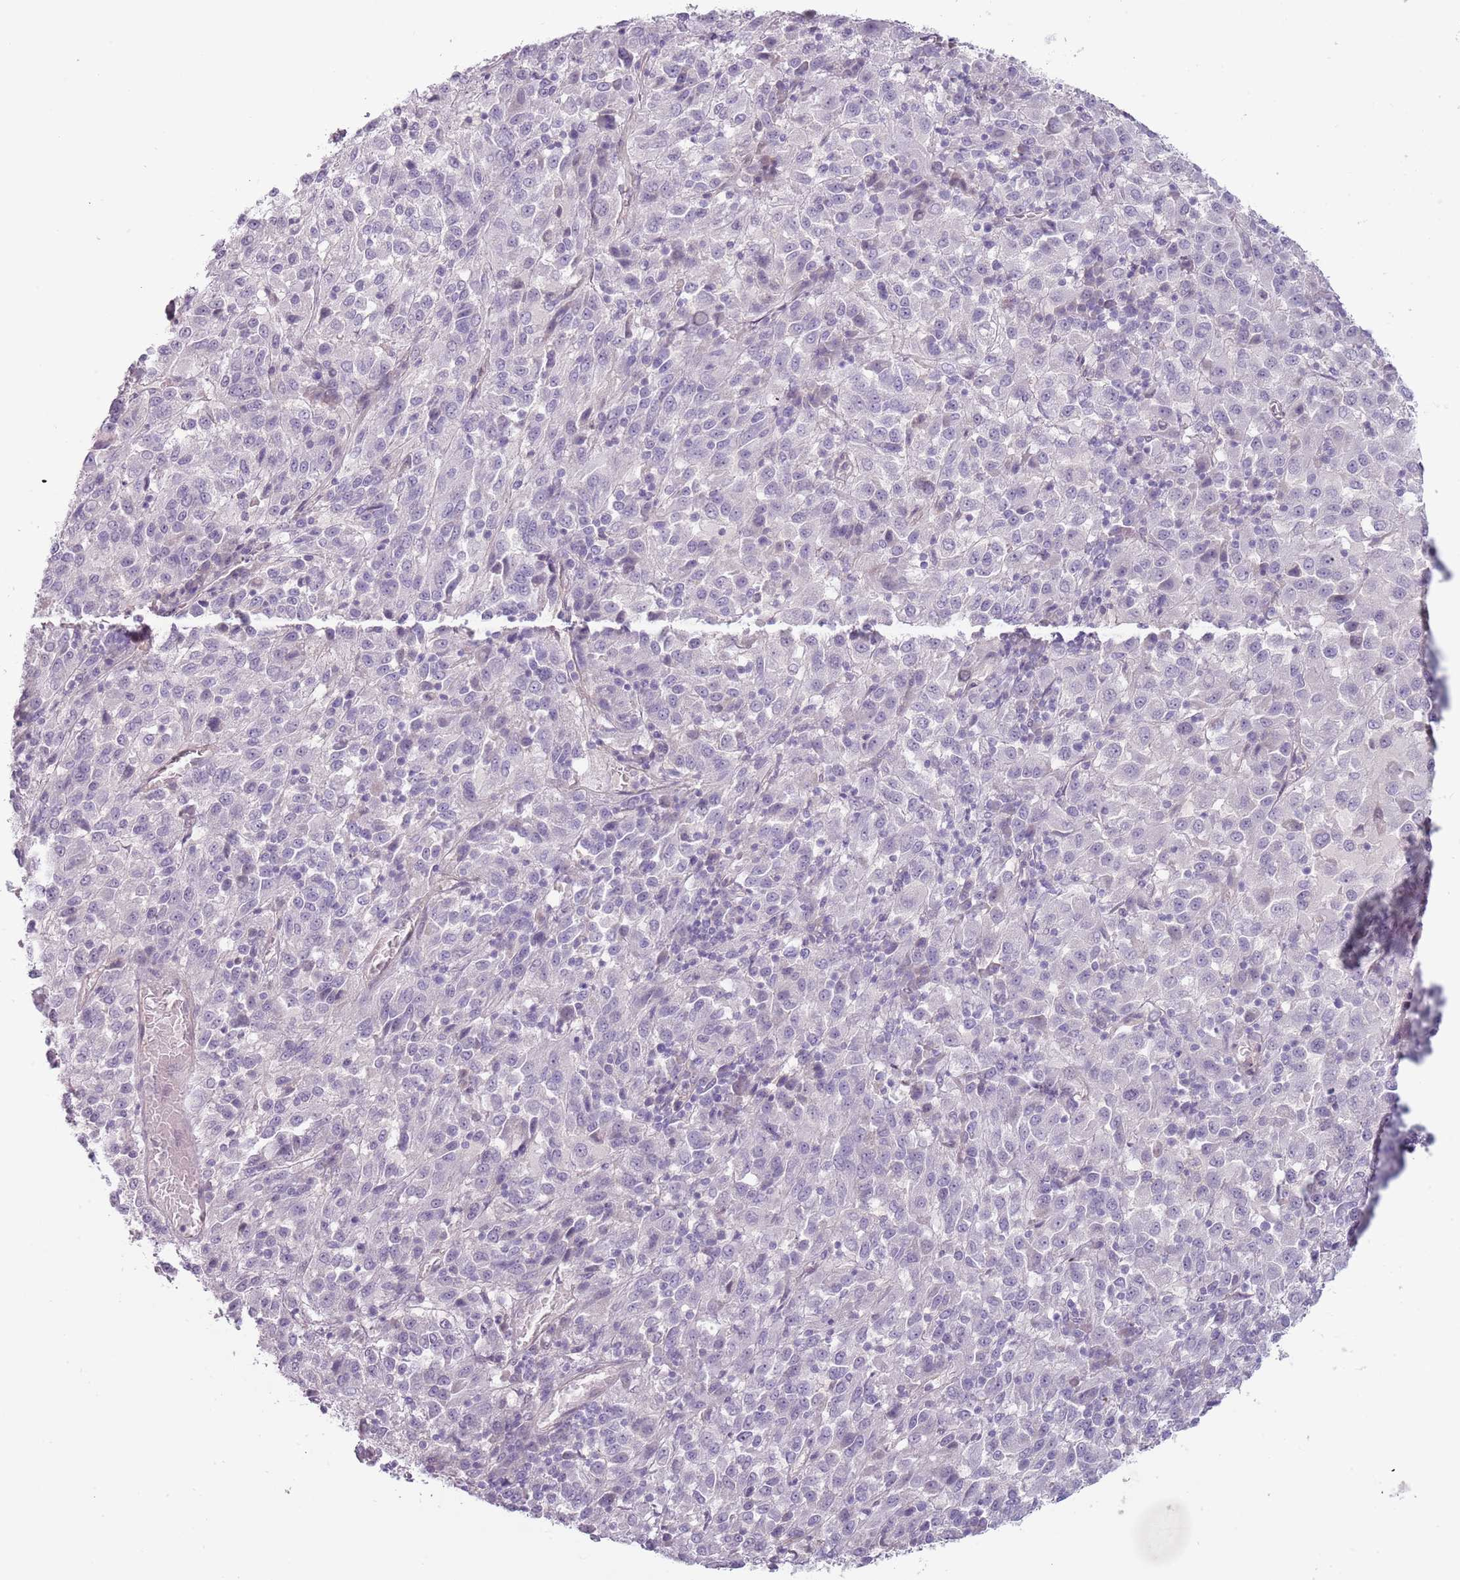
{"staining": {"intensity": "negative", "quantity": "none", "location": "none"}, "tissue": "melanoma", "cell_type": "Tumor cells", "image_type": "cancer", "snomed": [{"axis": "morphology", "description": "Malignant melanoma, Metastatic site"}, {"axis": "topography", "description": "Lung"}], "caption": "Immunohistochemistry photomicrograph of melanoma stained for a protein (brown), which shows no positivity in tumor cells.", "gene": "RFX2", "patient": {"sex": "male", "age": 64}}